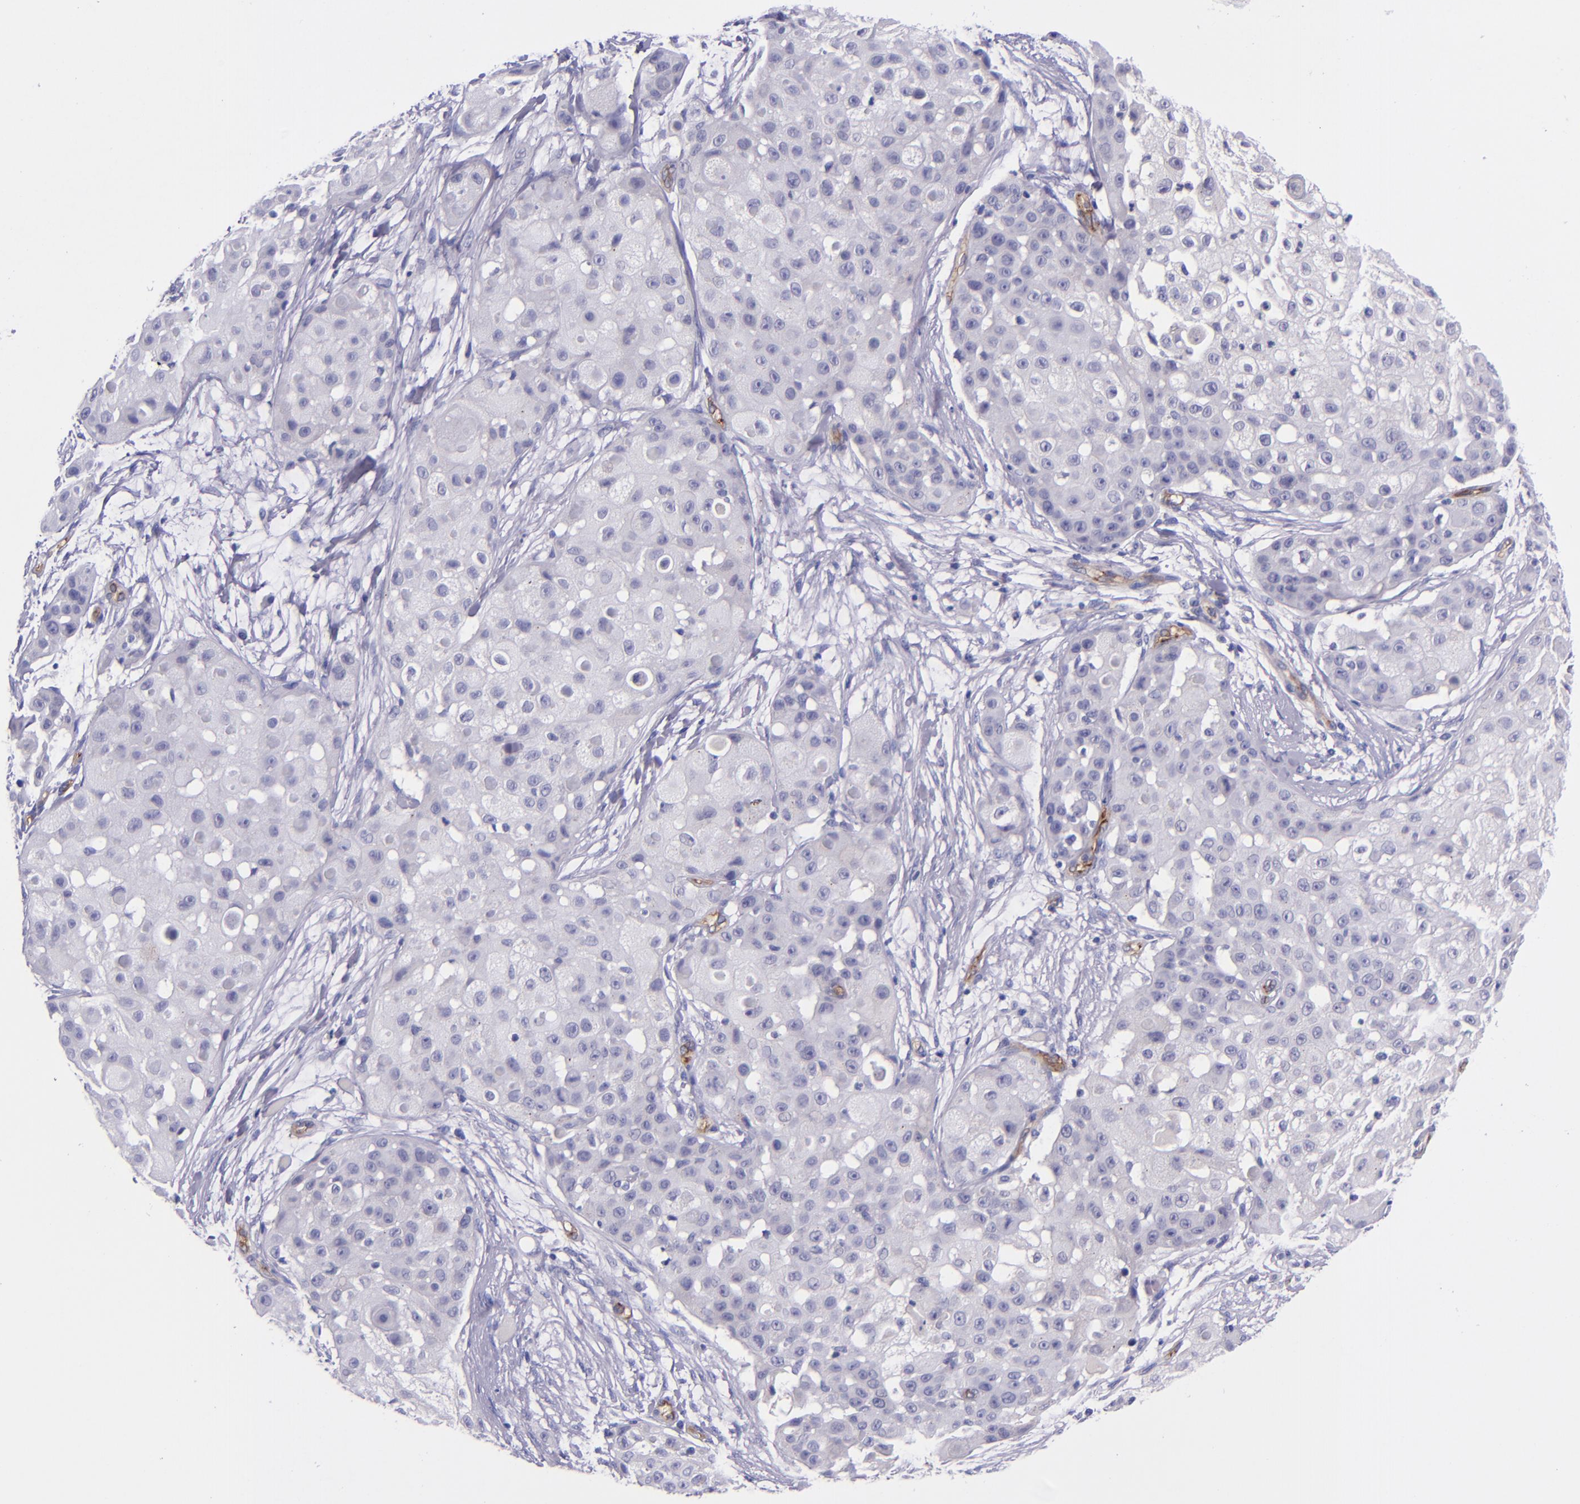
{"staining": {"intensity": "negative", "quantity": "none", "location": "none"}, "tissue": "skin cancer", "cell_type": "Tumor cells", "image_type": "cancer", "snomed": [{"axis": "morphology", "description": "Squamous cell carcinoma, NOS"}, {"axis": "topography", "description": "Skin"}], "caption": "The histopathology image exhibits no significant staining in tumor cells of skin cancer. The staining is performed using DAB brown chromogen with nuclei counter-stained in using hematoxylin.", "gene": "NOS3", "patient": {"sex": "female", "age": 57}}